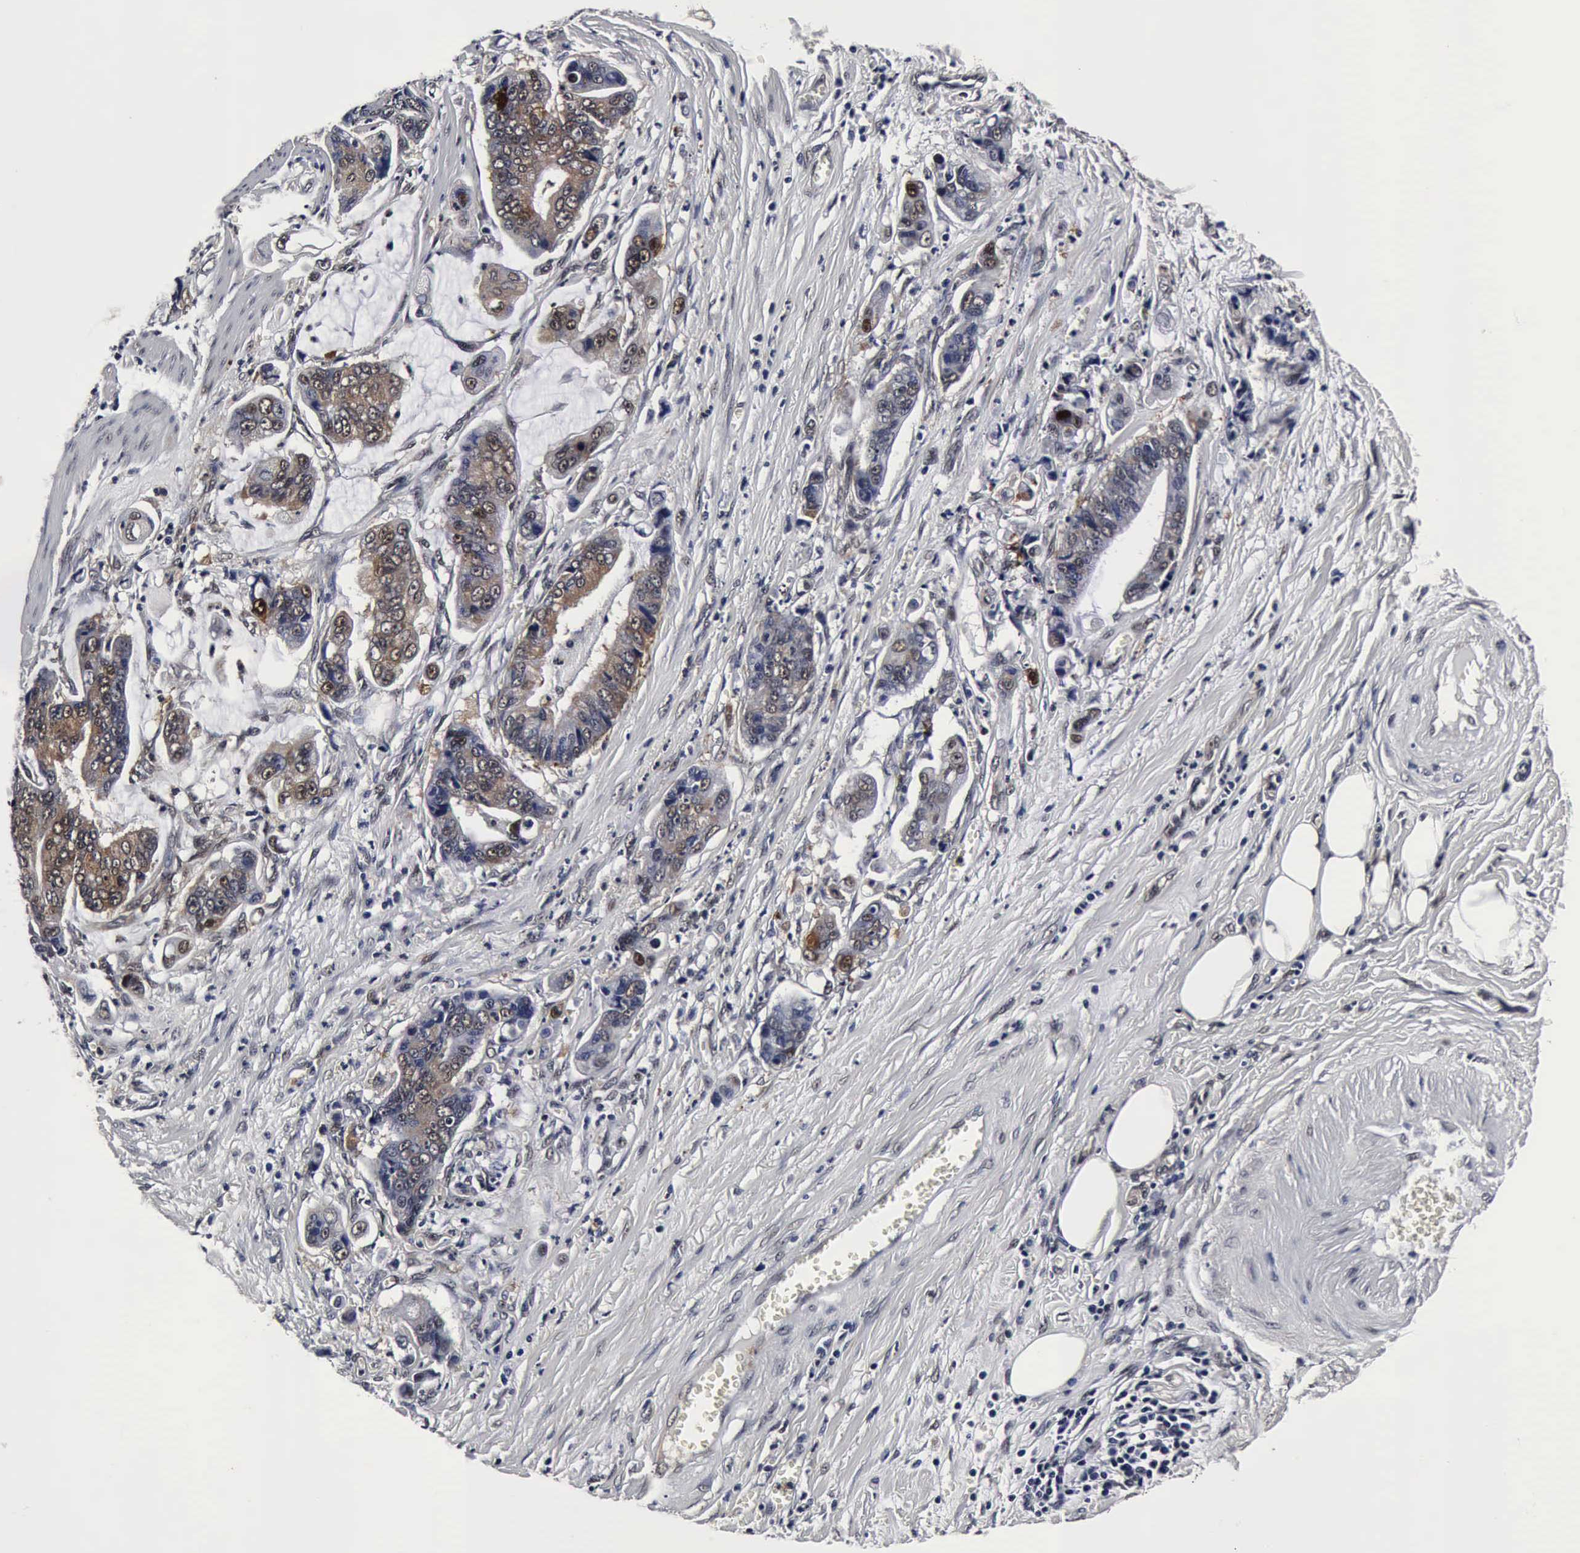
{"staining": {"intensity": "weak", "quantity": "25%-75%", "location": "cytoplasmic/membranous"}, "tissue": "stomach cancer", "cell_type": "Tumor cells", "image_type": "cancer", "snomed": [{"axis": "morphology", "description": "Adenocarcinoma, NOS"}, {"axis": "topography", "description": "Stomach, upper"}], "caption": "This micrograph shows stomach cancer (adenocarcinoma) stained with immunohistochemistry to label a protein in brown. The cytoplasmic/membranous of tumor cells show weak positivity for the protein. Nuclei are counter-stained blue.", "gene": "UBC", "patient": {"sex": "male", "age": 80}}